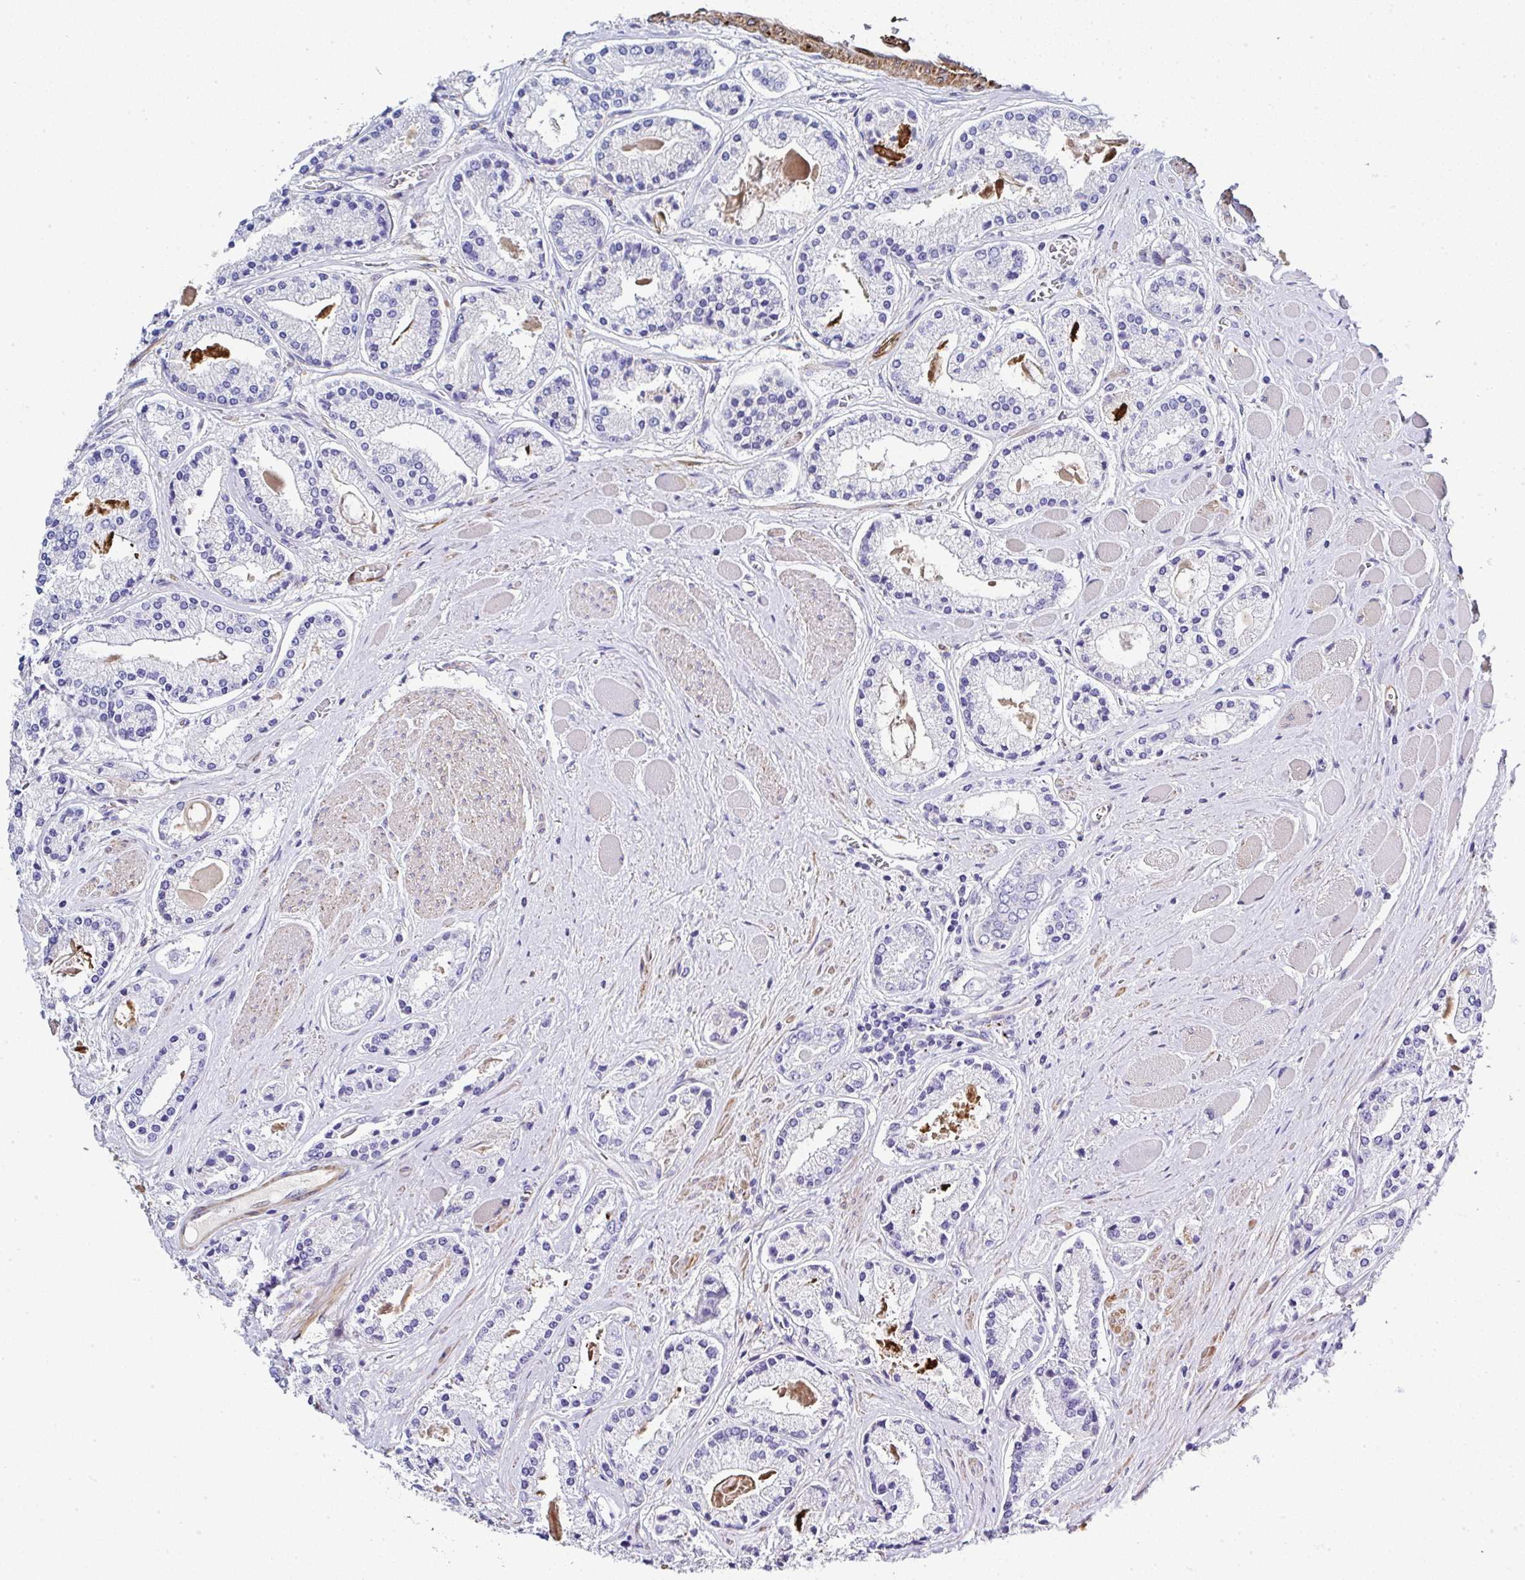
{"staining": {"intensity": "negative", "quantity": "none", "location": "none"}, "tissue": "prostate cancer", "cell_type": "Tumor cells", "image_type": "cancer", "snomed": [{"axis": "morphology", "description": "Adenocarcinoma, High grade"}, {"axis": "topography", "description": "Prostate"}], "caption": "An immunohistochemistry image of prostate high-grade adenocarcinoma is shown. There is no staining in tumor cells of prostate high-grade adenocarcinoma.", "gene": "PPFIA4", "patient": {"sex": "male", "age": 67}}